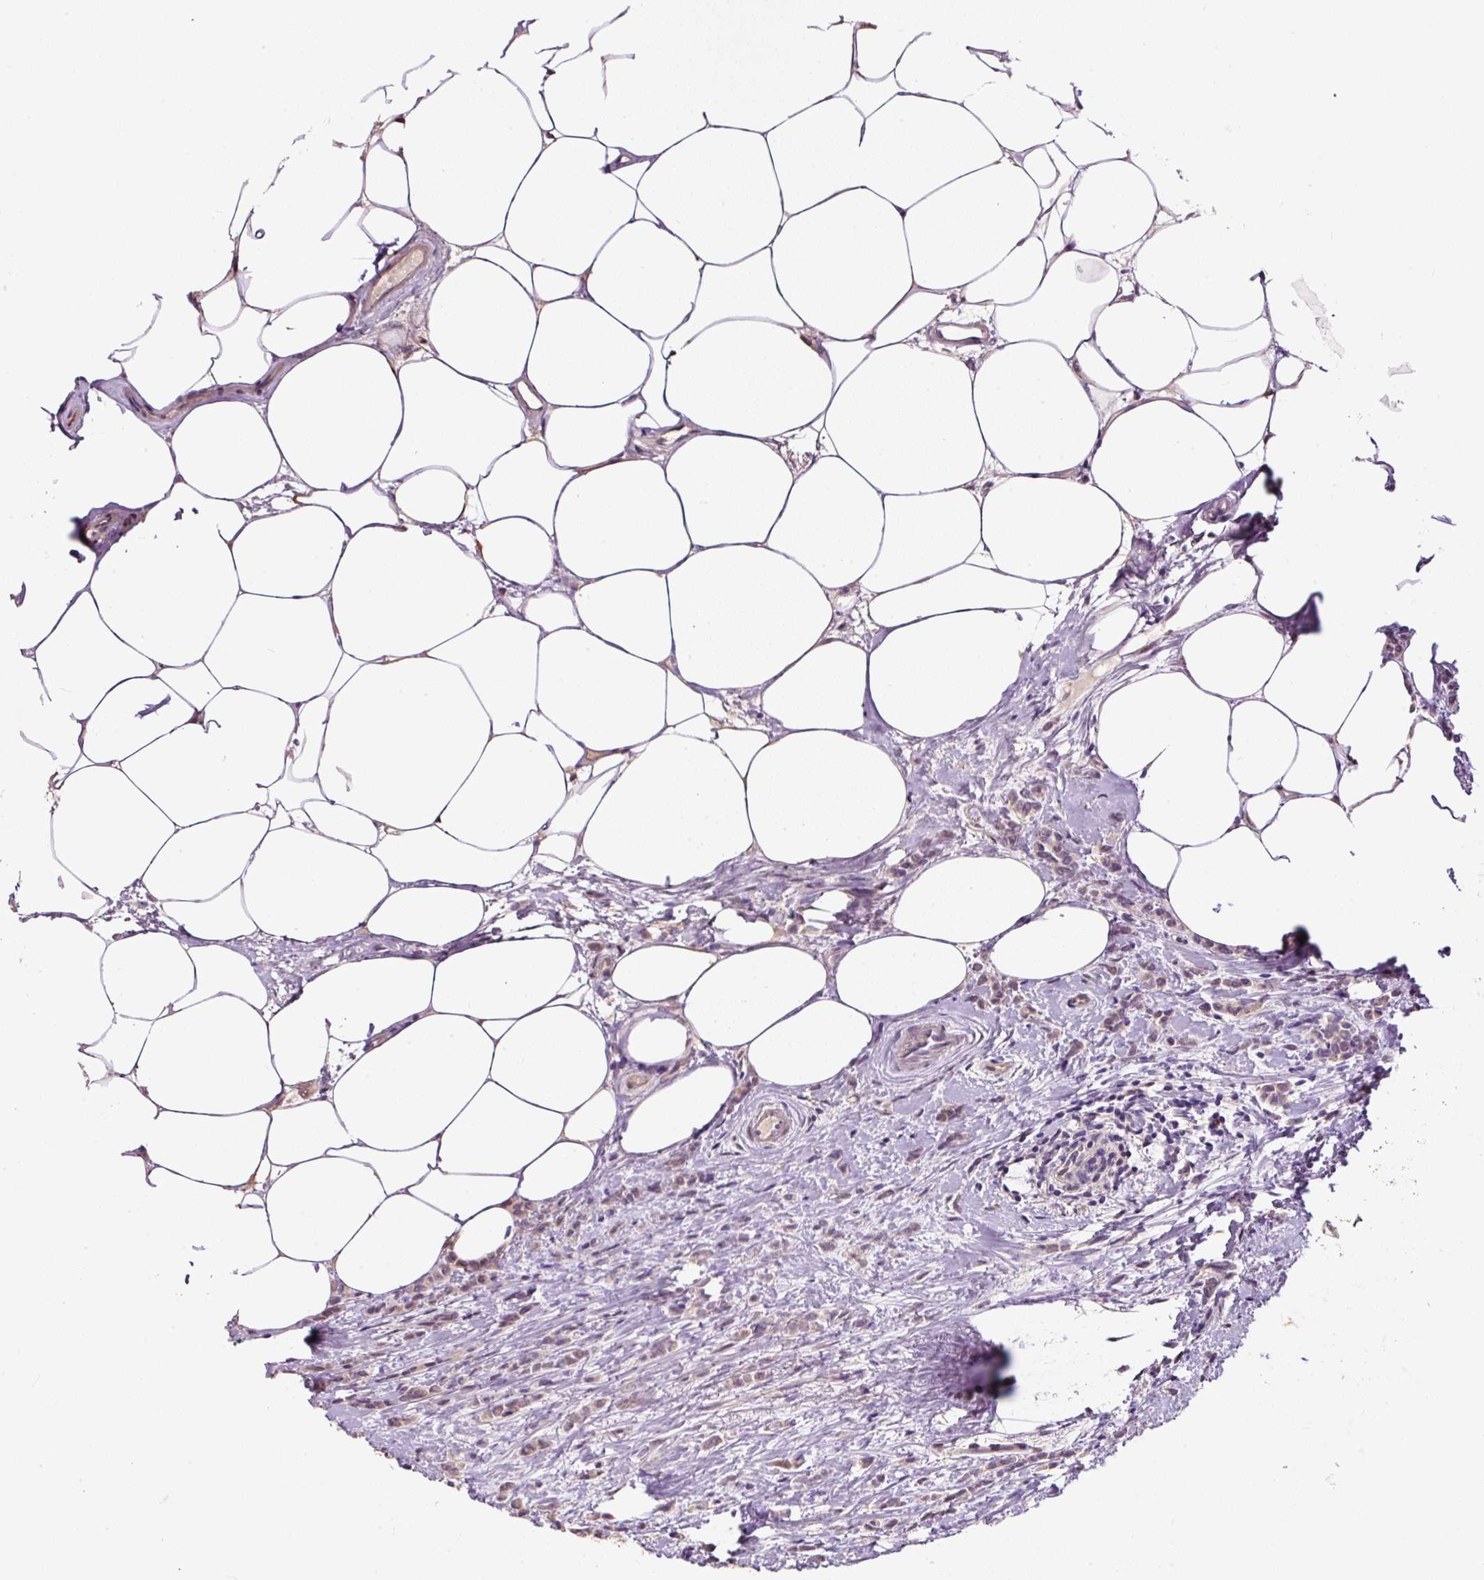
{"staining": {"intensity": "weak", "quantity": "<25%", "location": "cytoplasmic/membranous"}, "tissue": "breast cancer", "cell_type": "Tumor cells", "image_type": "cancer", "snomed": [{"axis": "morphology", "description": "Lobular carcinoma"}, {"axis": "topography", "description": "Breast"}], "caption": "DAB (3,3'-diaminobenzidine) immunohistochemical staining of lobular carcinoma (breast) exhibits no significant positivity in tumor cells.", "gene": "LRRC24", "patient": {"sex": "female", "age": 84}}